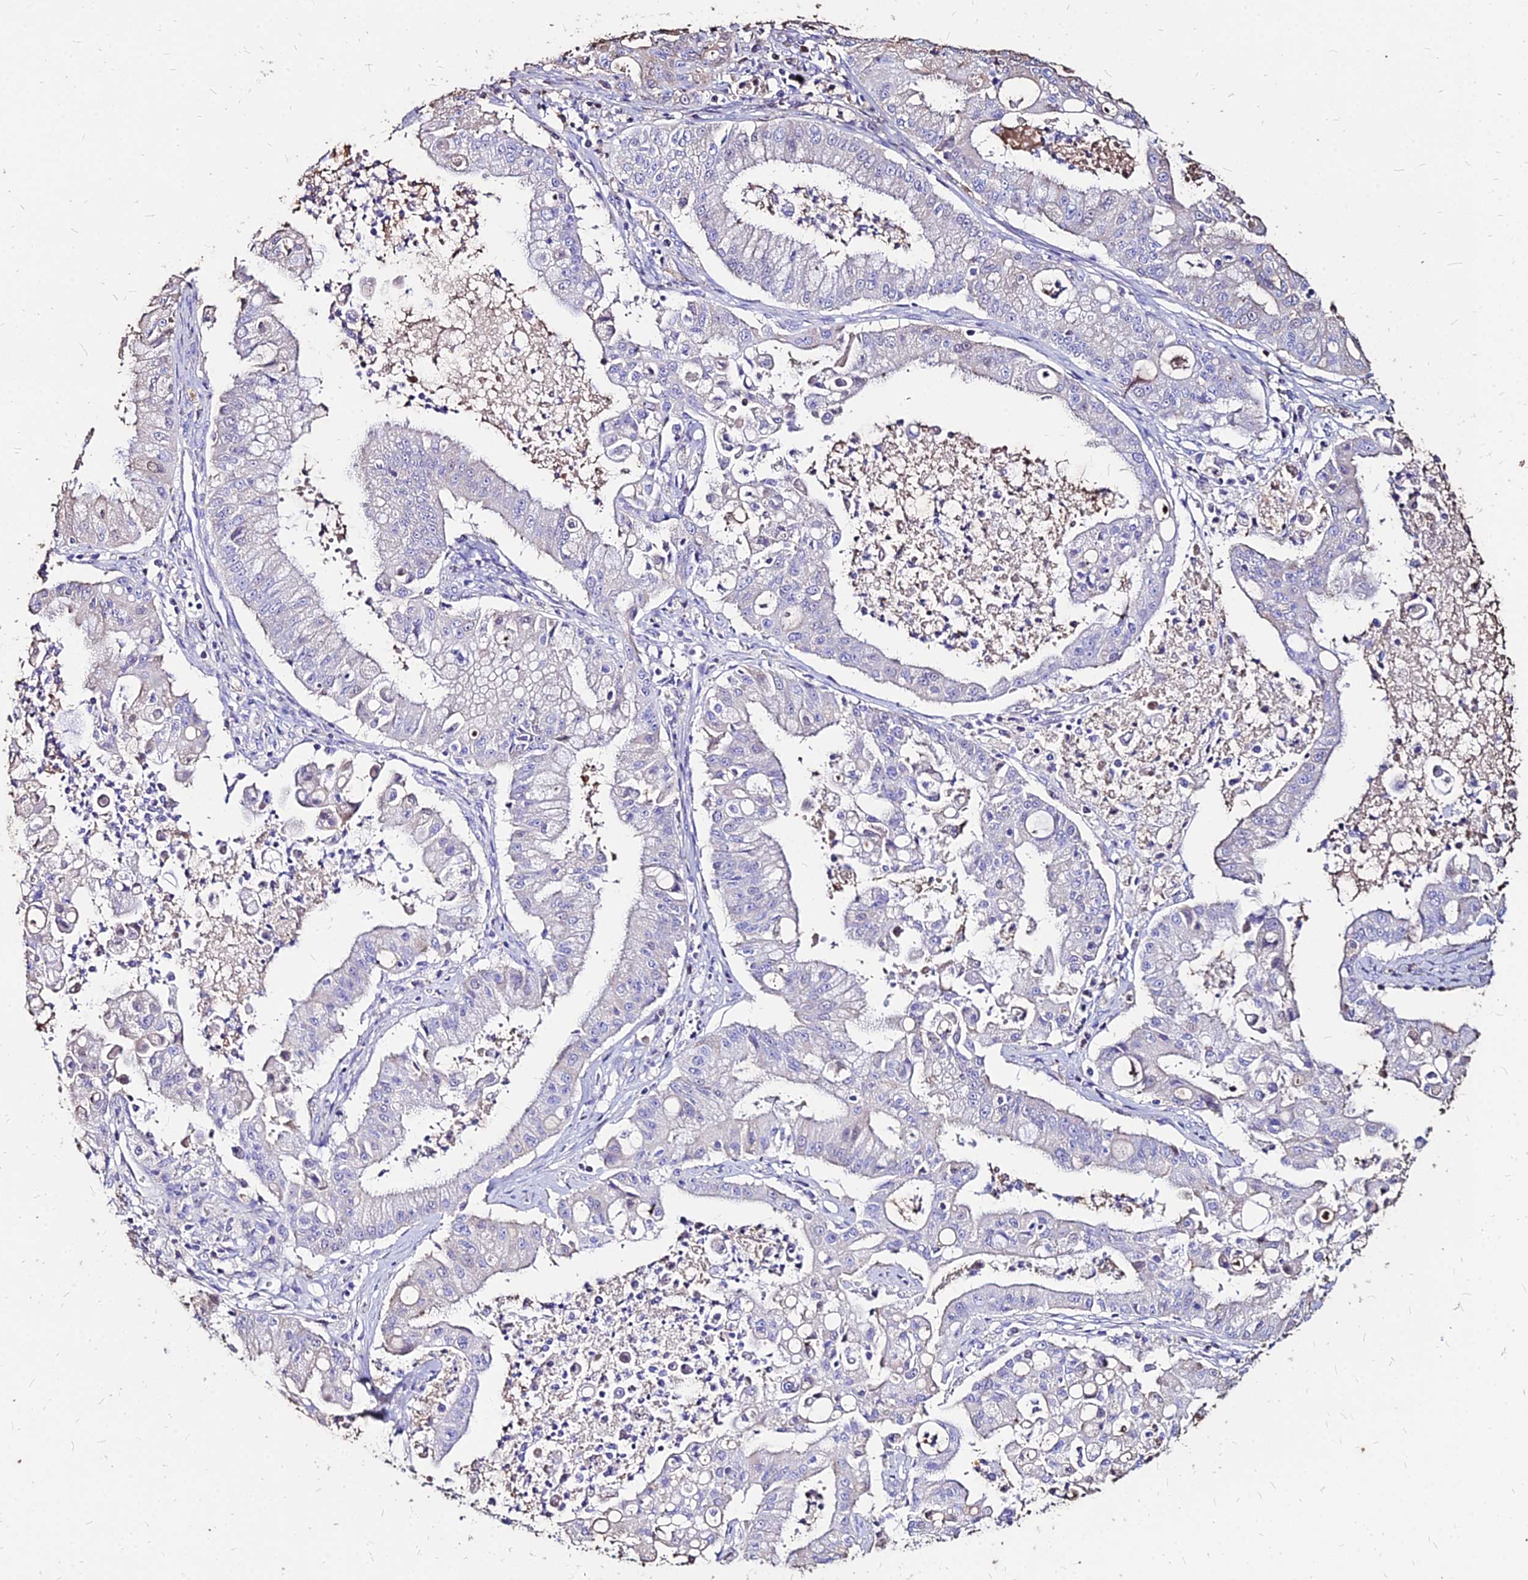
{"staining": {"intensity": "negative", "quantity": "none", "location": "none"}, "tissue": "ovarian cancer", "cell_type": "Tumor cells", "image_type": "cancer", "snomed": [{"axis": "morphology", "description": "Cystadenocarcinoma, mucinous, NOS"}, {"axis": "topography", "description": "Ovary"}], "caption": "The IHC micrograph has no significant expression in tumor cells of ovarian mucinous cystadenocarcinoma tissue.", "gene": "NME5", "patient": {"sex": "female", "age": 70}}